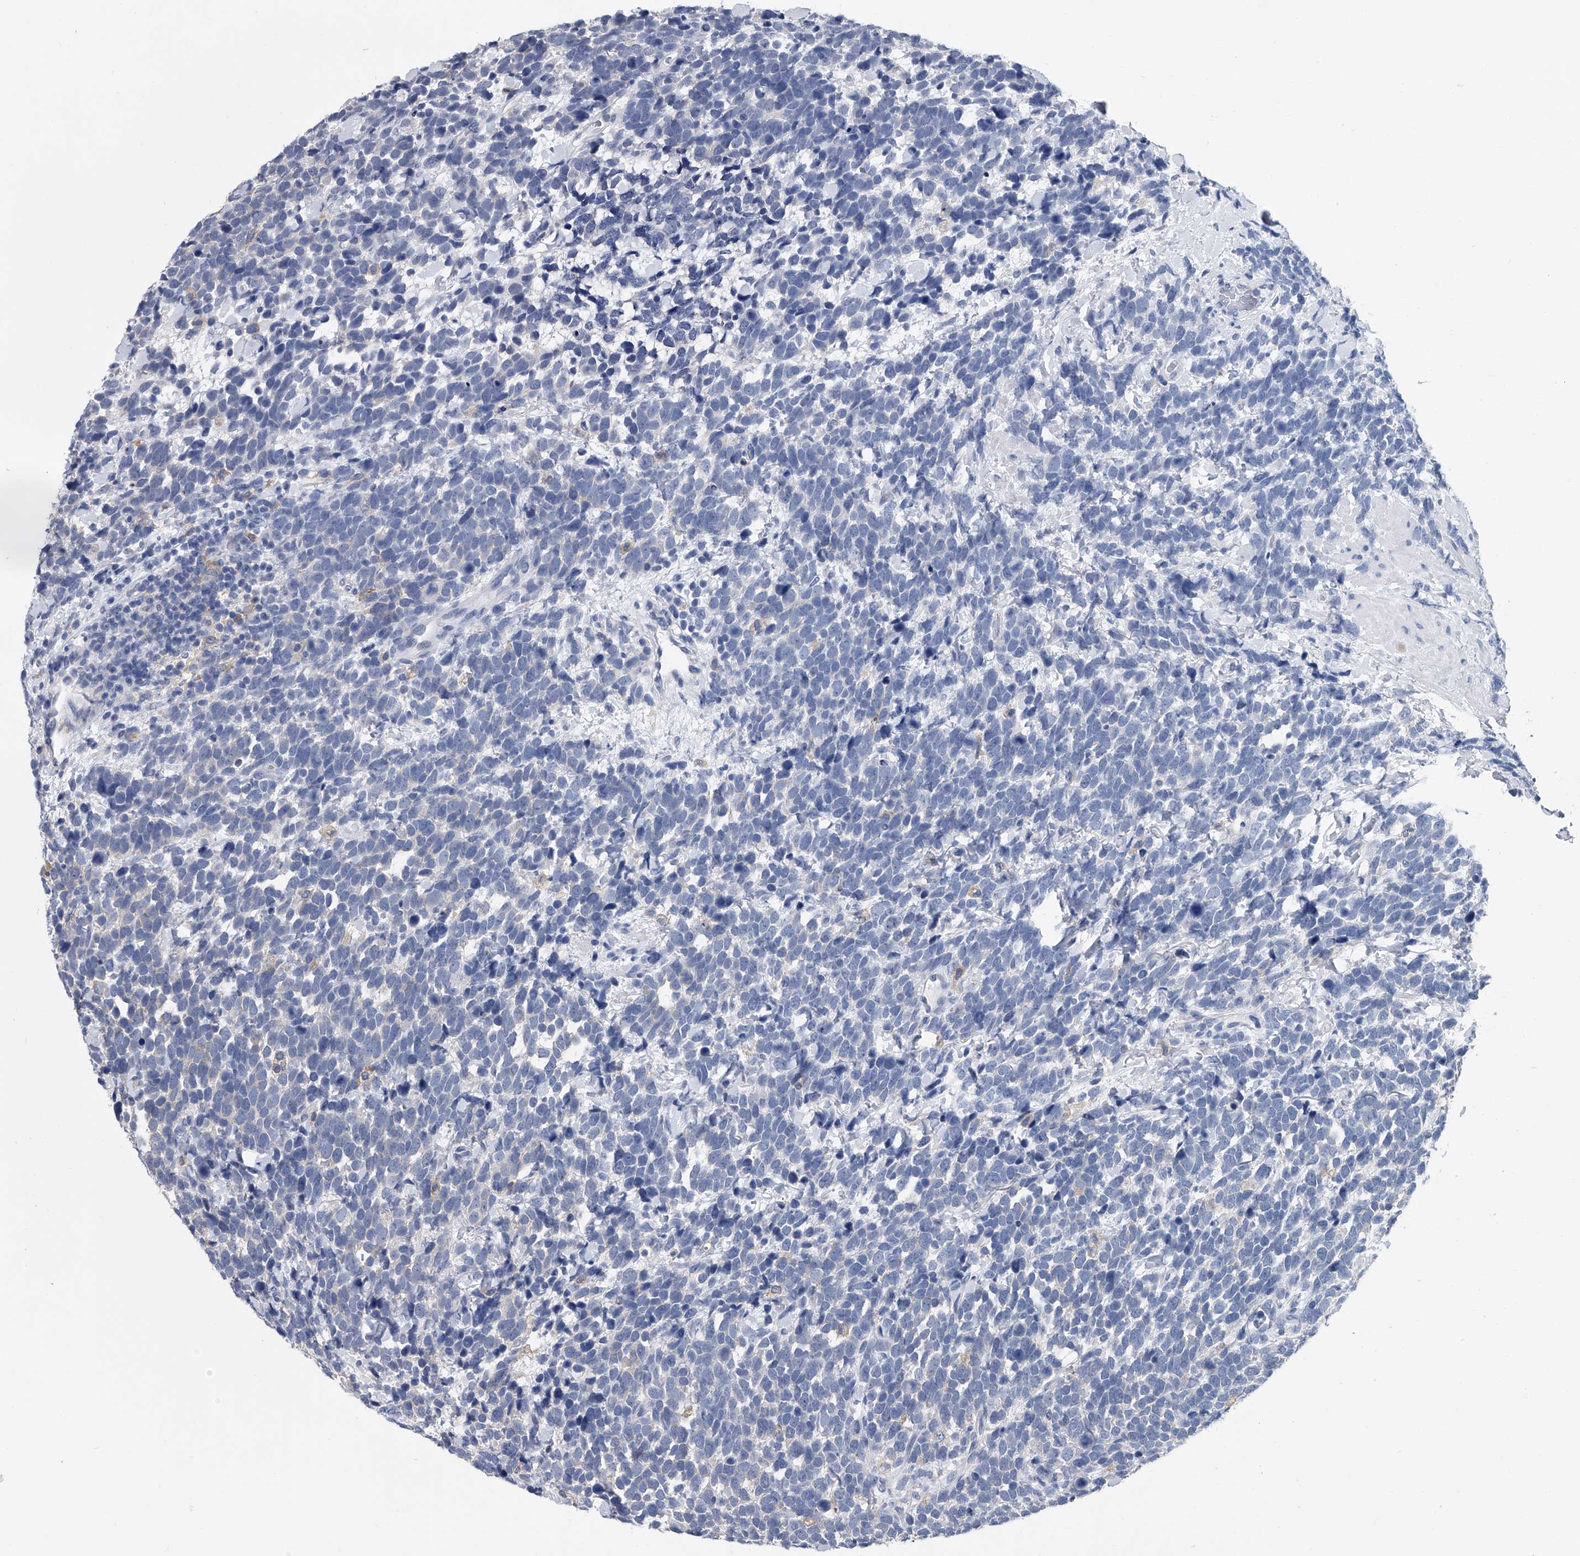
{"staining": {"intensity": "negative", "quantity": "none", "location": "none"}, "tissue": "urothelial cancer", "cell_type": "Tumor cells", "image_type": "cancer", "snomed": [{"axis": "morphology", "description": "Urothelial carcinoma, High grade"}, {"axis": "topography", "description": "Urinary bladder"}], "caption": "Immunohistochemistry photomicrograph of human high-grade urothelial carcinoma stained for a protein (brown), which reveals no positivity in tumor cells.", "gene": "MAP4K3", "patient": {"sex": "female", "age": 82}}